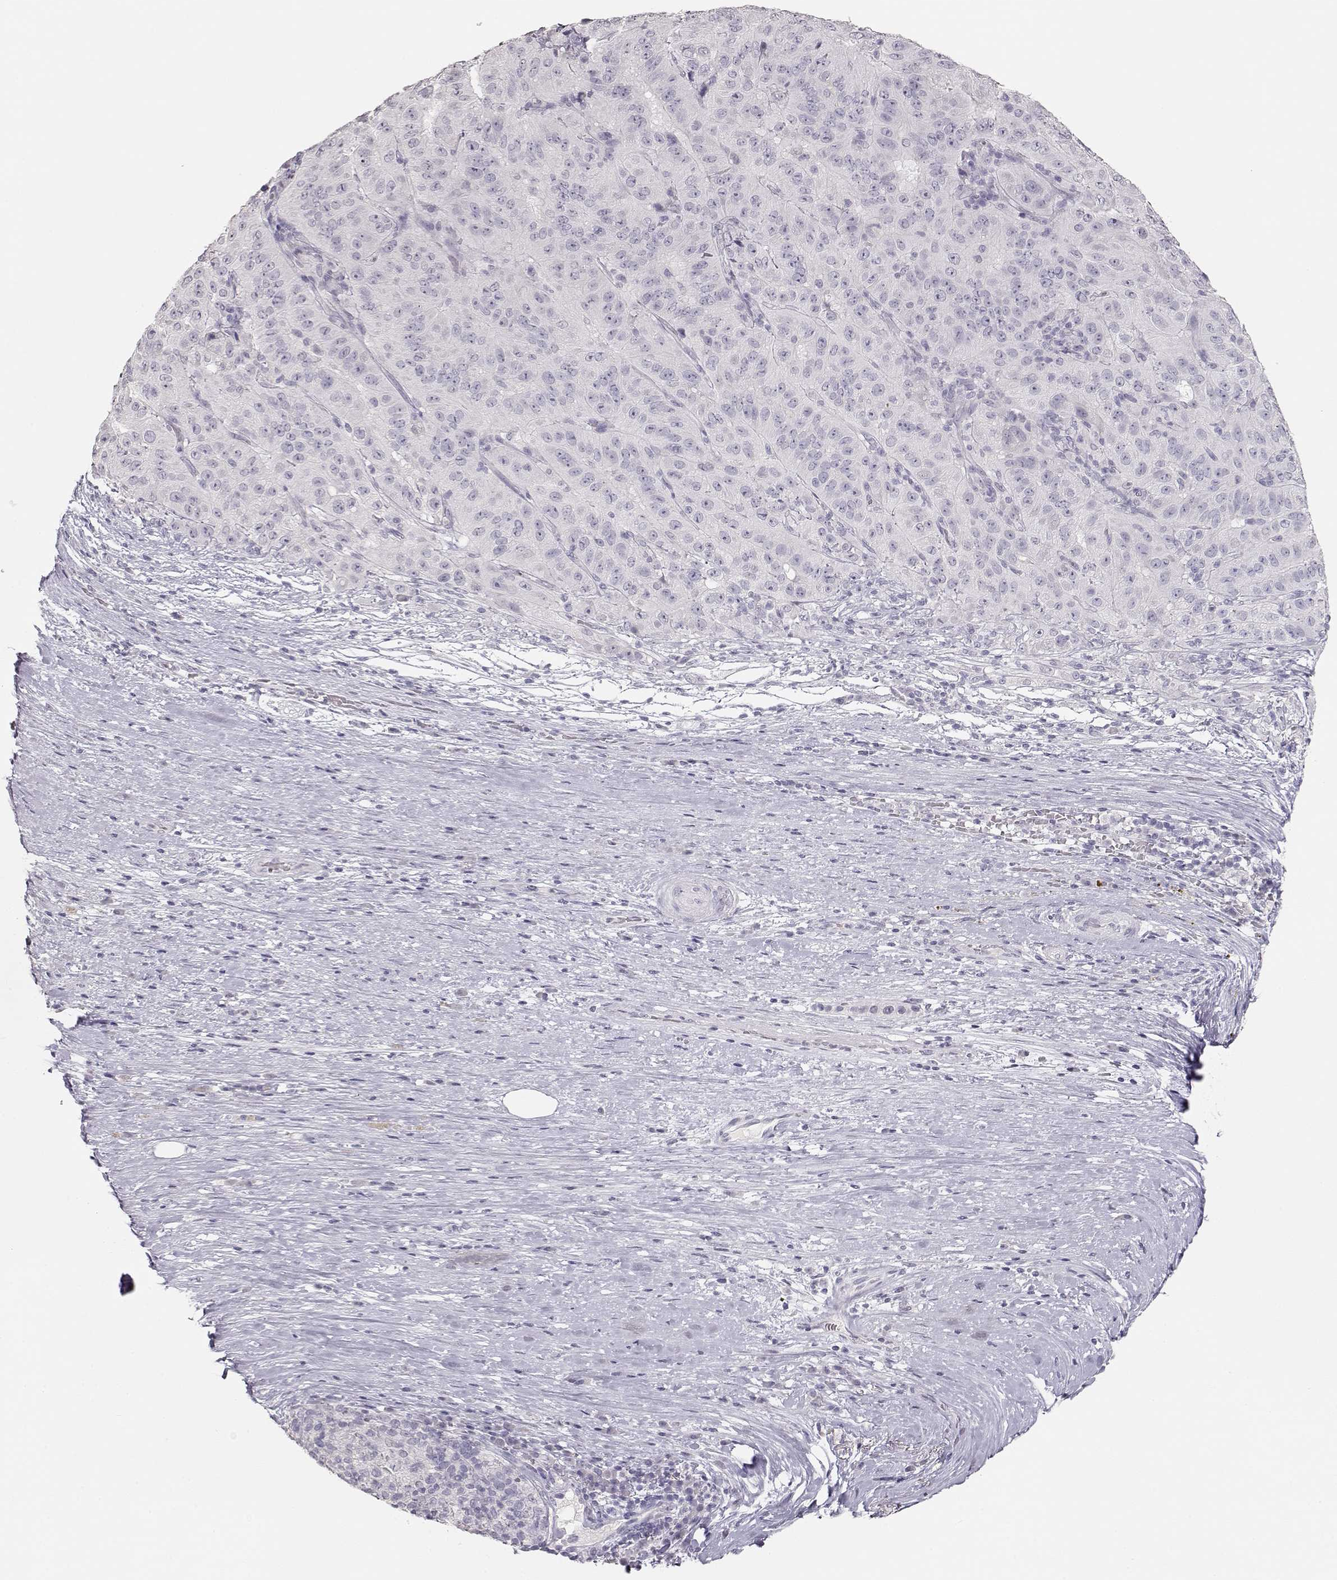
{"staining": {"intensity": "negative", "quantity": "none", "location": "none"}, "tissue": "pancreatic cancer", "cell_type": "Tumor cells", "image_type": "cancer", "snomed": [{"axis": "morphology", "description": "Adenocarcinoma, NOS"}, {"axis": "topography", "description": "Pancreas"}], "caption": "The immunohistochemistry (IHC) image has no significant expression in tumor cells of pancreatic adenocarcinoma tissue.", "gene": "TKTL1", "patient": {"sex": "male", "age": 63}}